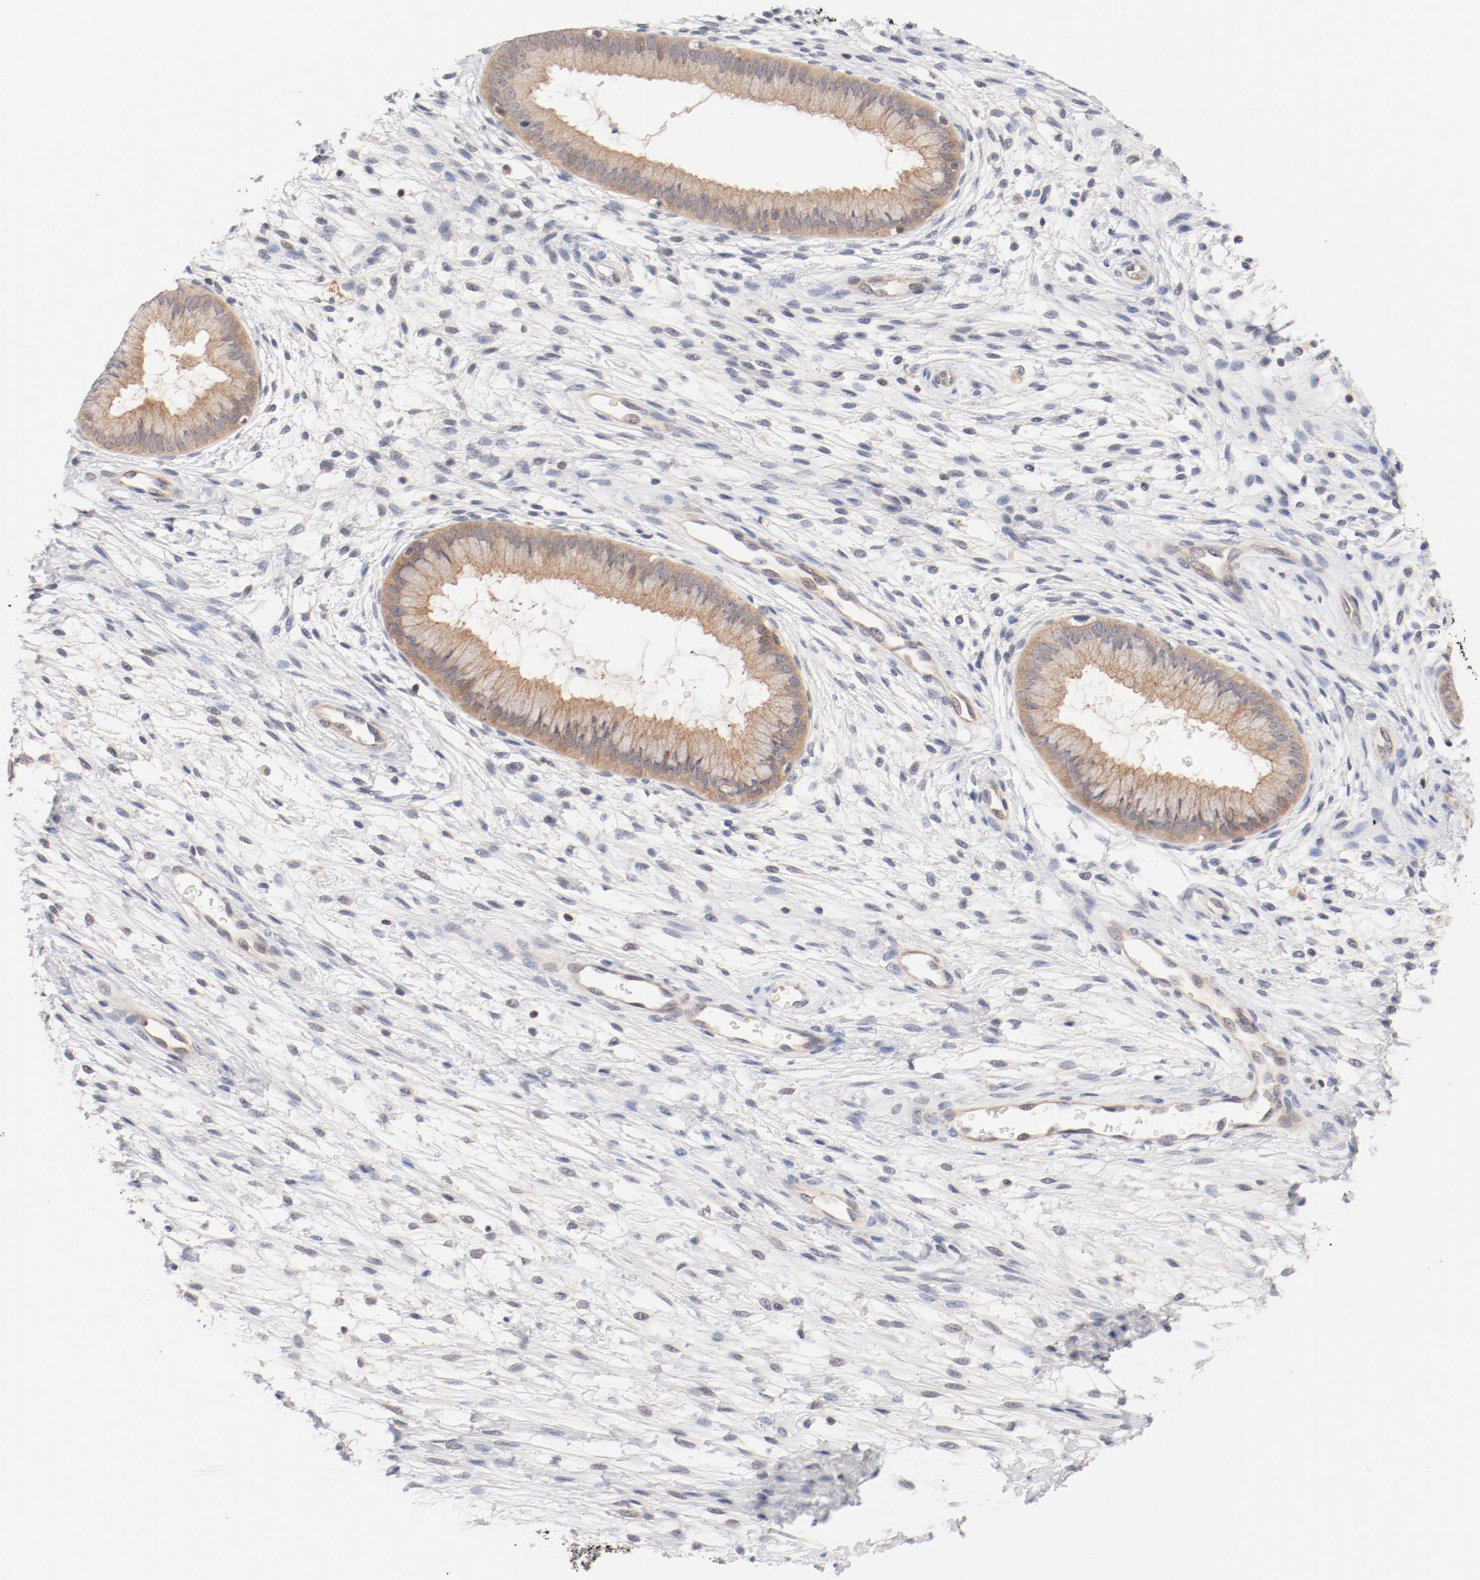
{"staining": {"intensity": "moderate", "quantity": ">75%", "location": "cytoplasmic/membranous"}, "tissue": "cervix", "cell_type": "Glandular cells", "image_type": "normal", "snomed": [{"axis": "morphology", "description": "Normal tissue, NOS"}, {"axis": "topography", "description": "Cervix"}], "caption": "The image reveals immunohistochemical staining of benign cervix. There is moderate cytoplasmic/membranous staining is present in approximately >75% of glandular cells.", "gene": "ZNF267", "patient": {"sex": "female", "age": 39}}